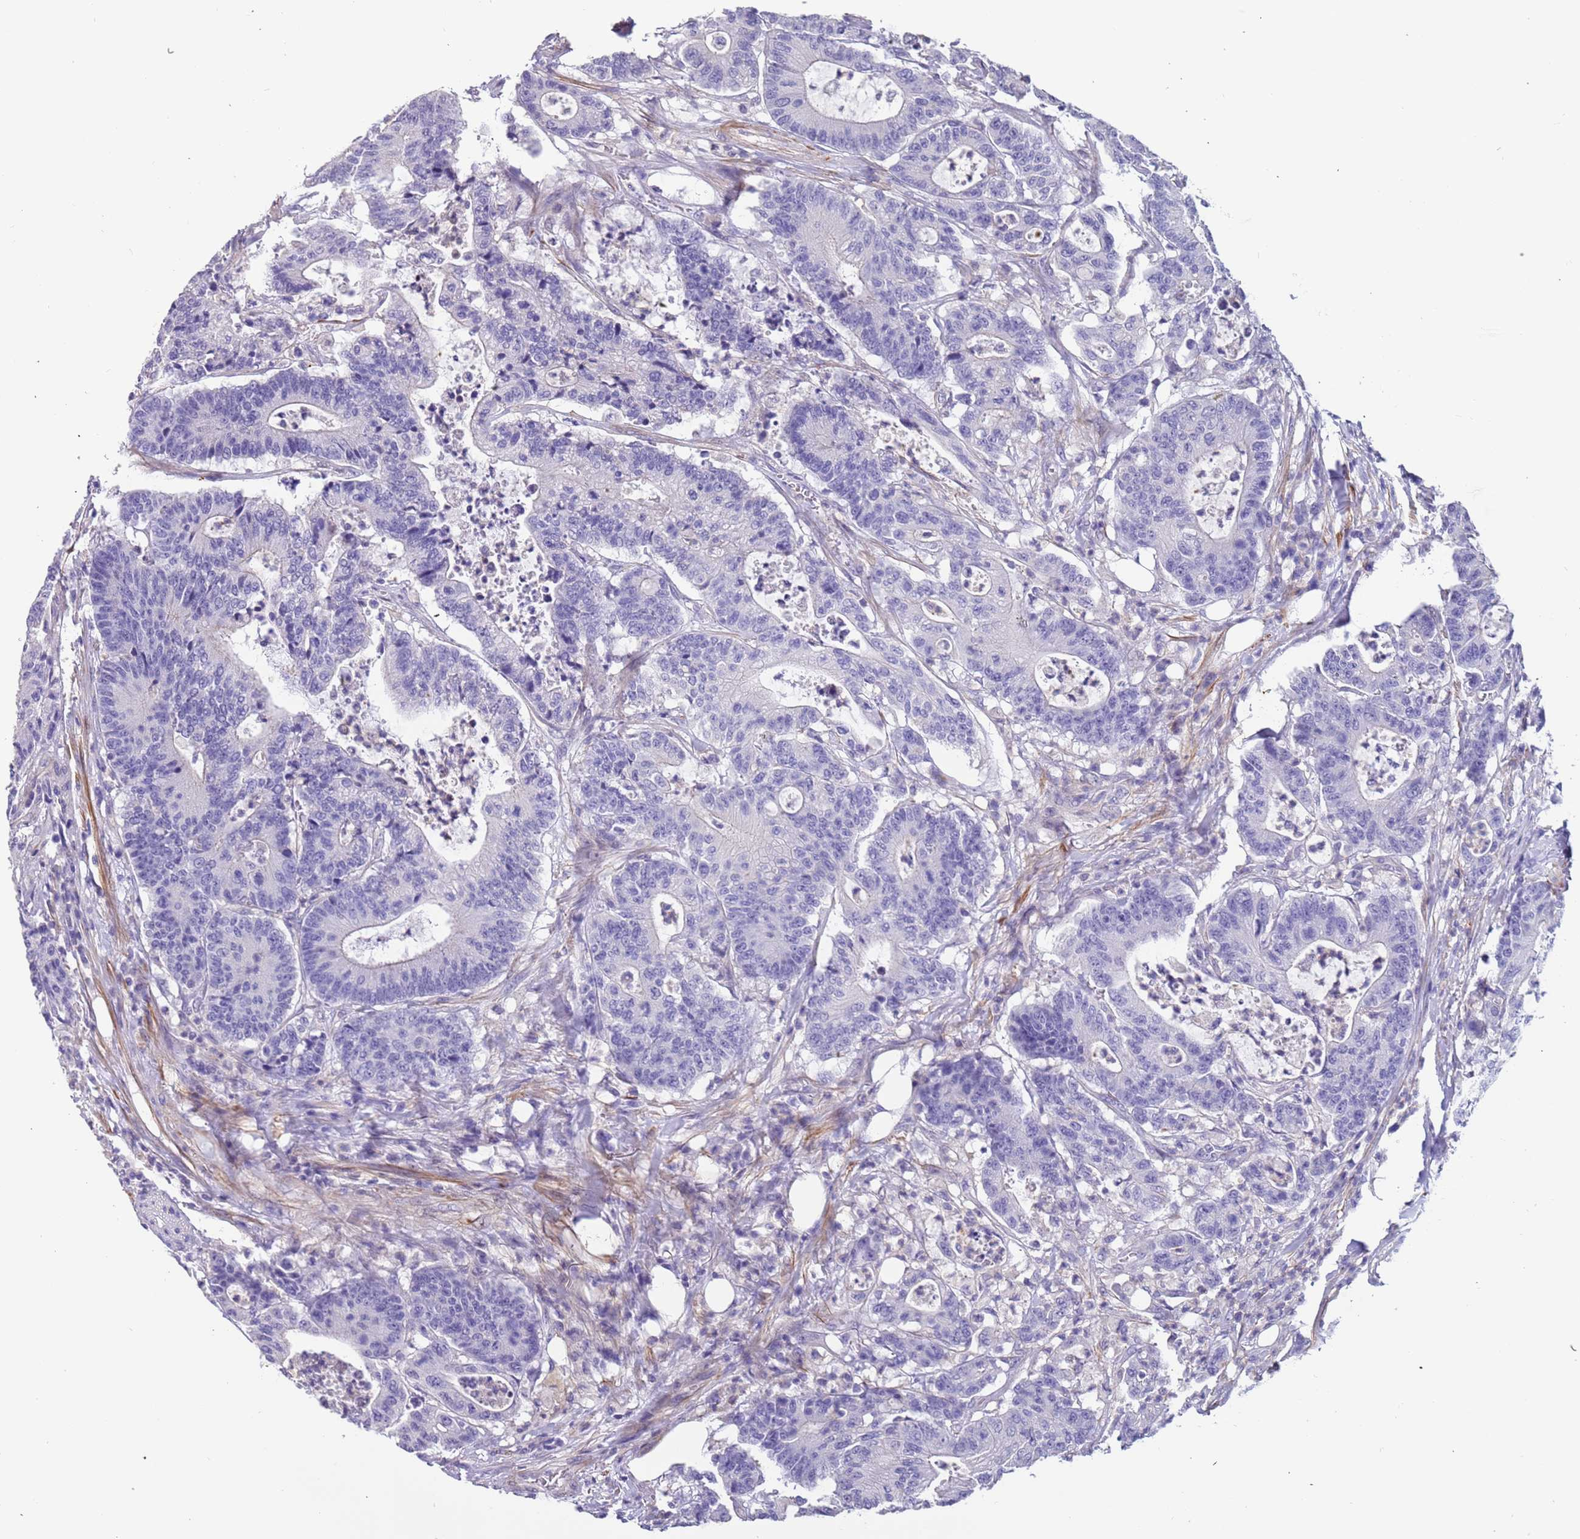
{"staining": {"intensity": "negative", "quantity": "none", "location": "none"}, "tissue": "colorectal cancer", "cell_type": "Tumor cells", "image_type": "cancer", "snomed": [{"axis": "morphology", "description": "Adenocarcinoma, NOS"}, {"axis": "topography", "description": "Colon"}], "caption": "DAB immunohistochemical staining of human colorectal adenocarcinoma exhibits no significant positivity in tumor cells. (Immunohistochemistry, brightfield microscopy, high magnification).", "gene": "PCGF2", "patient": {"sex": "female", "age": 84}}